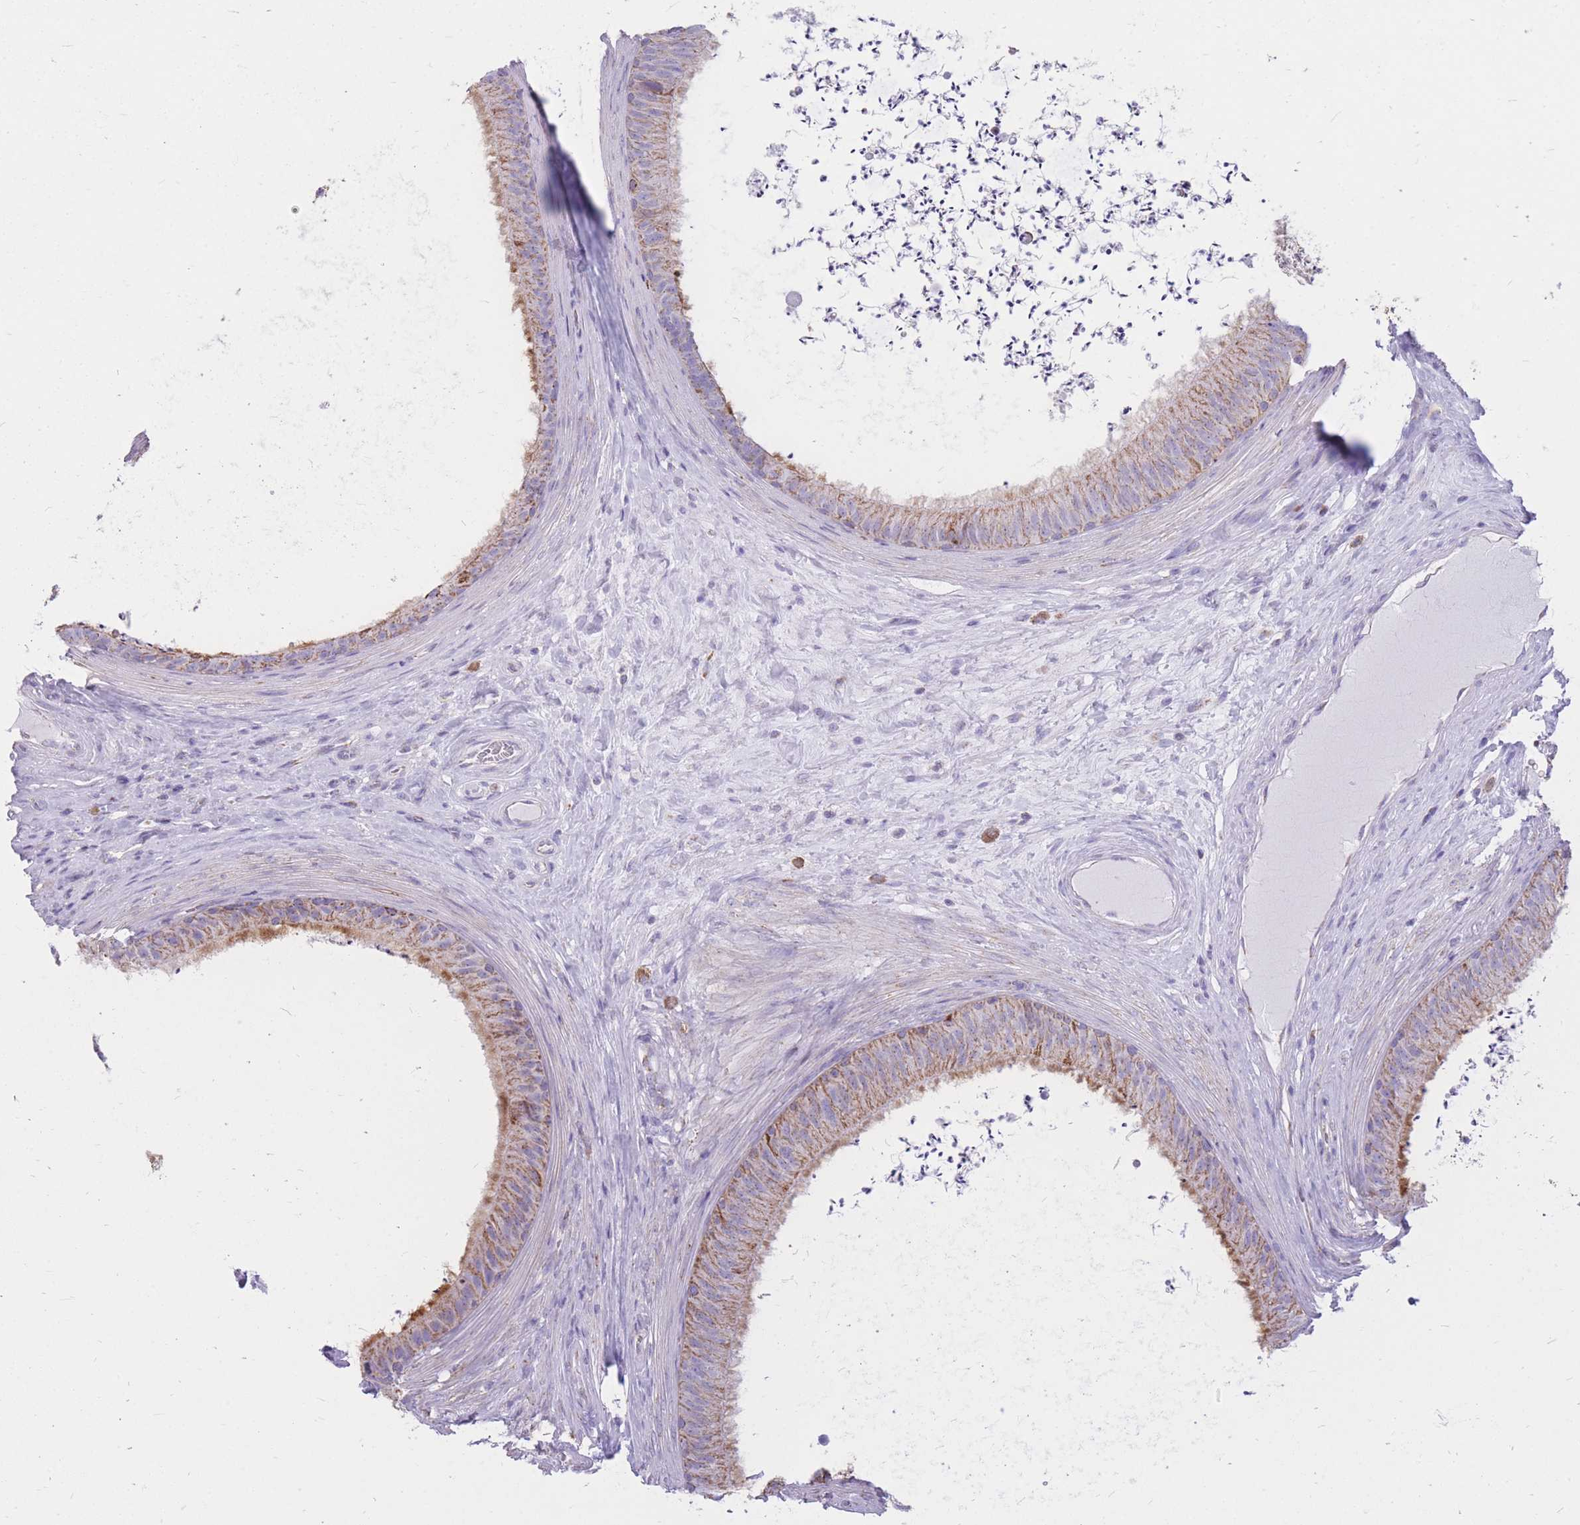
{"staining": {"intensity": "moderate", "quantity": "25%-75%", "location": "cytoplasmic/membranous"}, "tissue": "epididymis", "cell_type": "Glandular cells", "image_type": "normal", "snomed": [{"axis": "morphology", "description": "Normal tissue, NOS"}, {"axis": "topography", "description": "Testis"}, {"axis": "topography", "description": "Epididymis"}], "caption": "There is medium levels of moderate cytoplasmic/membranous positivity in glandular cells of benign epididymis, as demonstrated by immunohistochemical staining (brown color).", "gene": "PCSK1", "patient": {"sex": "male", "age": 41}}